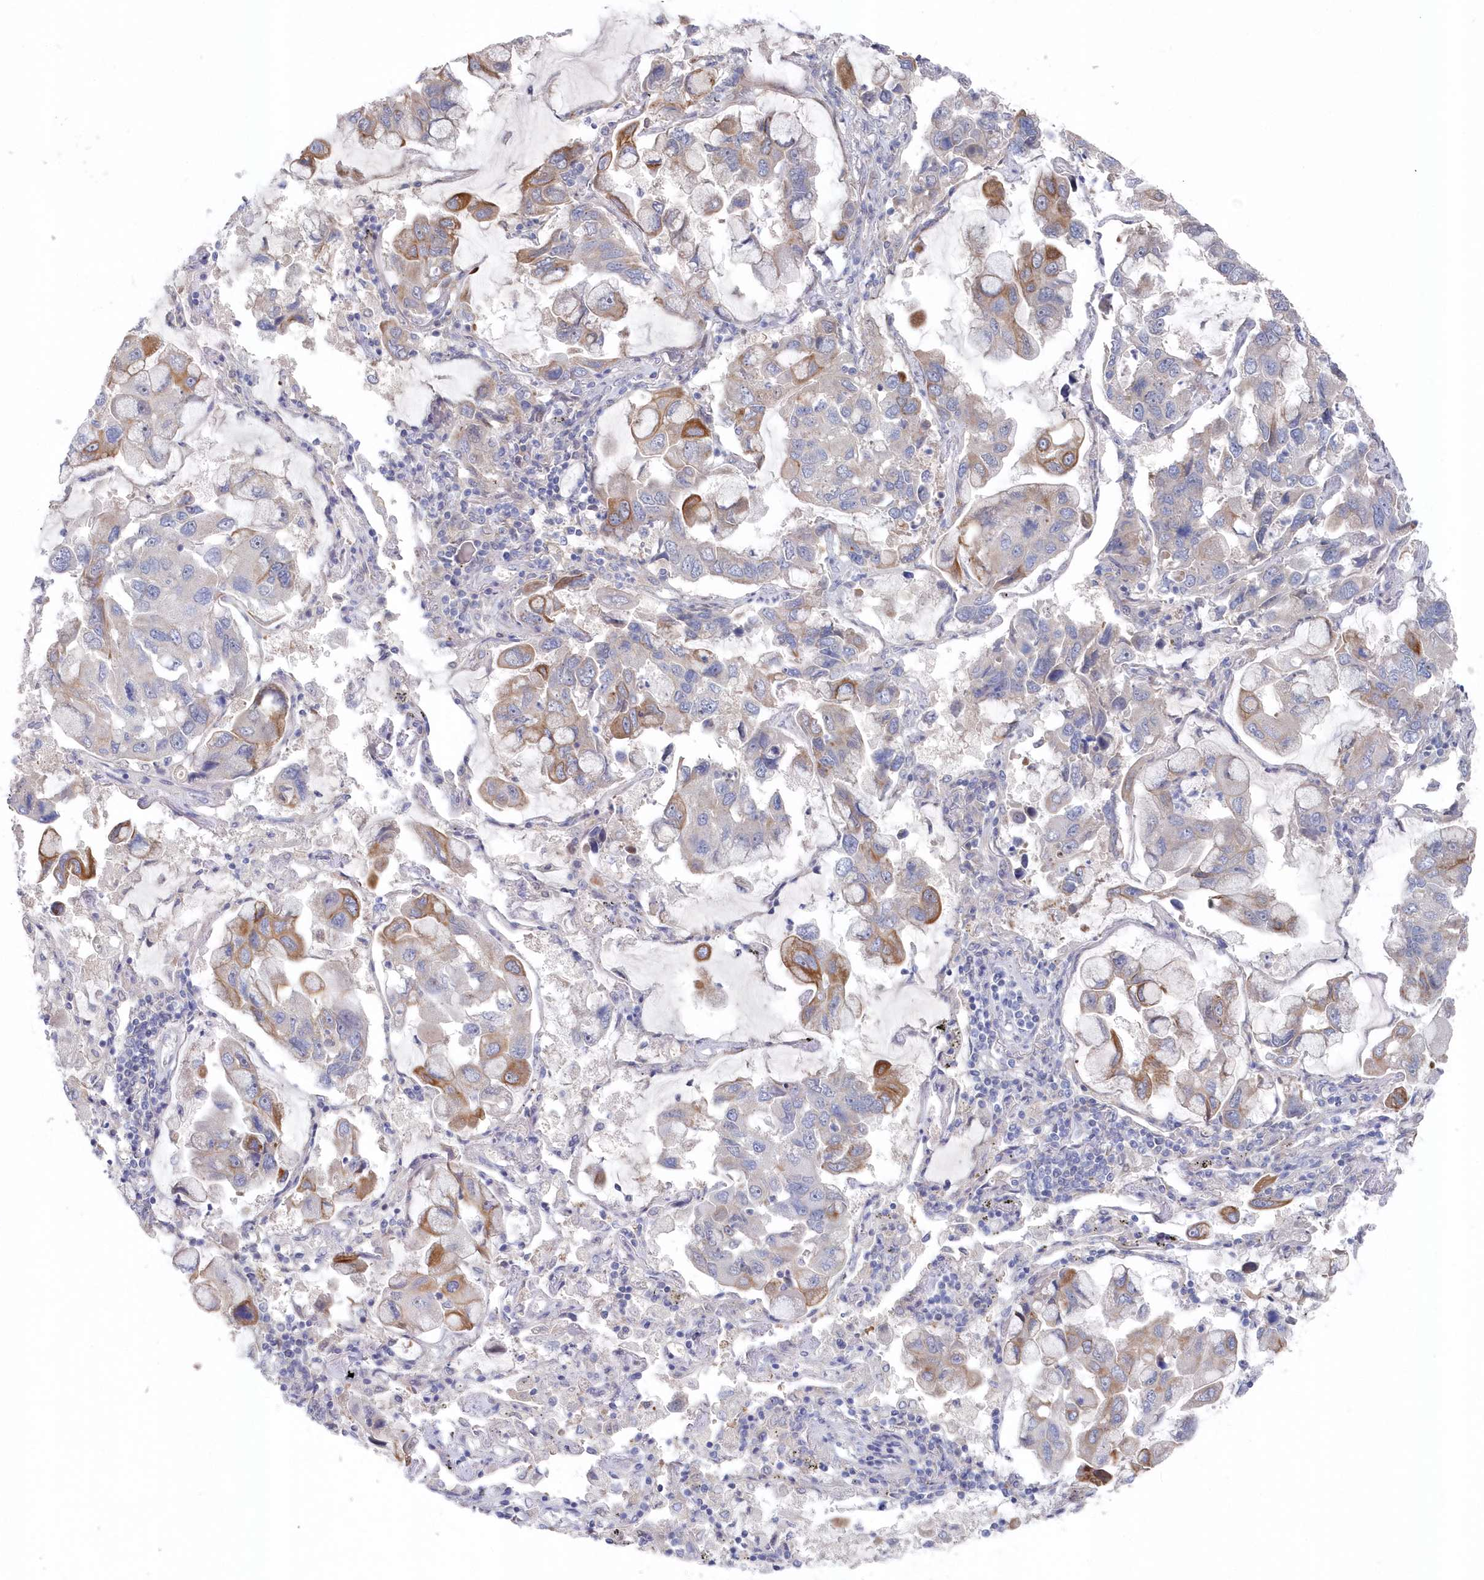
{"staining": {"intensity": "moderate", "quantity": "<25%", "location": "cytoplasmic/membranous"}, "tissue": "lung cancer", "cell_type": "Tumor cells", "image_type": "cancer", "snomed": [{"axis": "morphology", "description": "Adenocarcinoma, NOS"}, {"axis": "topography", "description": "Lung"}], "caption": "High-magnification brightfield microscopy of lung cancer (adenocarcinoma) stained with DAB (3,3'-diaminobenzidine) (brown) and counterstained with hematoxylin (blue). tumor cells exhibit moderate cytoplasmic/membranous expression is present in approximately<25% of cells. The staining is performed using DAB (3,3'-diaminobenzidine) brown chromogen to label protein expression. The nuclei are counter-stained blue using hematoxylin.", "gene": "KIAA1586", "patient": {"sex": "male", "age": 64}}